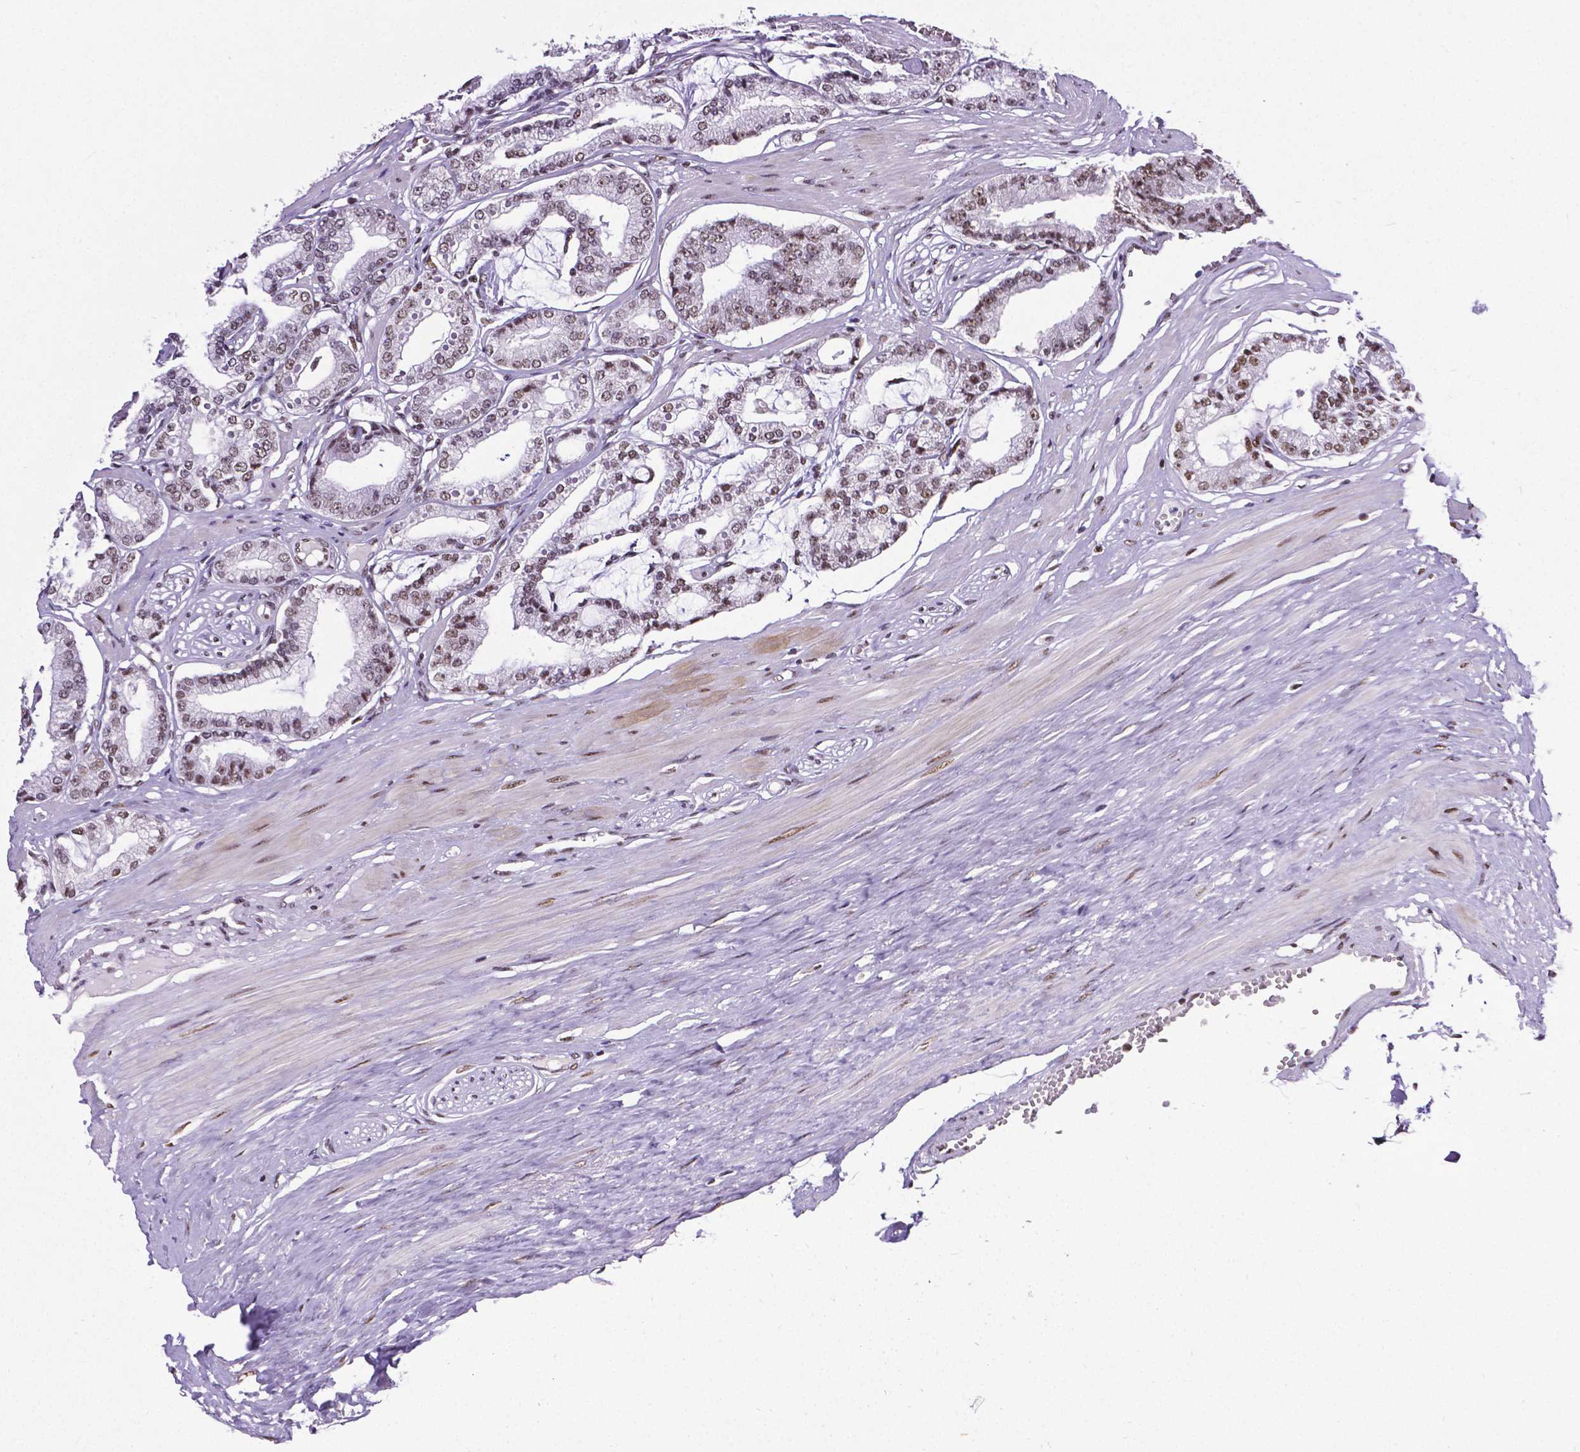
{"staining": {"intensity": "weak", "quantity": ">75%", "location": "nuclear"}, "tissue": "prostate cancer", "cell_type": "Tumor cells", "image_type": "cancer", "snomed": [{"axis": "morphology", "description": "Adenocarcinoma, High grade"}, {"axis": "topography", "description": "Prostate"}], "caption": "High-power microscopy captured an immunohistochemistry (IHC) image of prostate cancer (high-grade adenocarcinoma), revealing weak nuclear expression in approximately >75% of tumor cells.", "gene": "REST", "patient": {"sex": "male", "age": 71}}